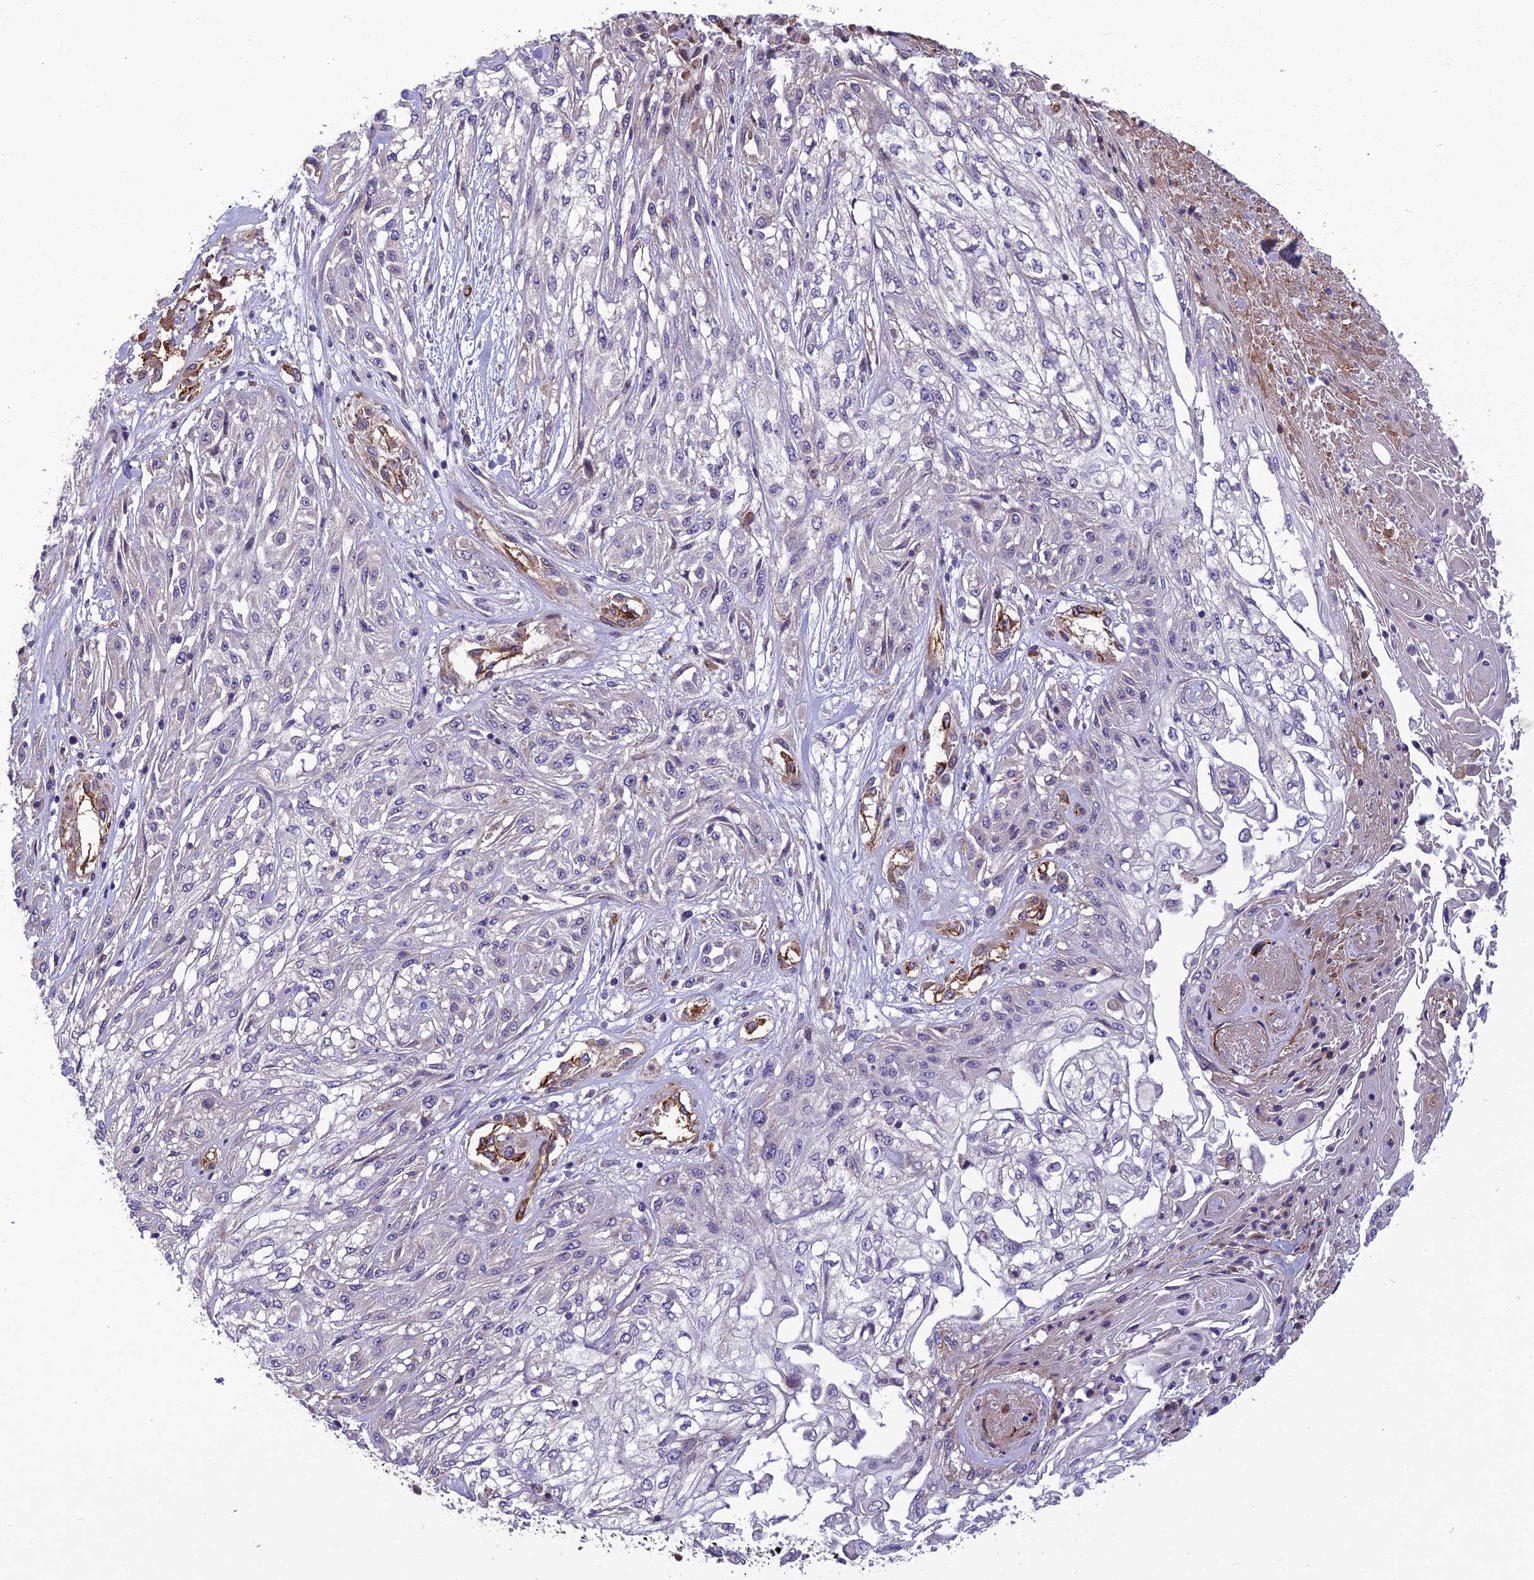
{"staining": {"intensity": "negative", "quantity": "none", "location": "none"}, "tissue": "skin cancer", "cell_type": "Tumor cells", "image_type": "cancer", "snomed": [{"axis": "morphology", "description": "Squamous cell carcinoma, NOS"}, {"axis": "morphology", "description": "Squamous cell carcinoma, metastatic, NOS"}, {"axis": "topography", "description": "Skin"}, {"axis": "topography", "description": "Lymph node"}], "caption": "IHC histopathology image of neoplastic tissue: human skin cancer (metastatic squamous cell carcinoma) stained with DAB displays no significant protein staining in tumor cells.", "gene": "TSPAN15", "patient": {"sex": "male", "age": 75}}